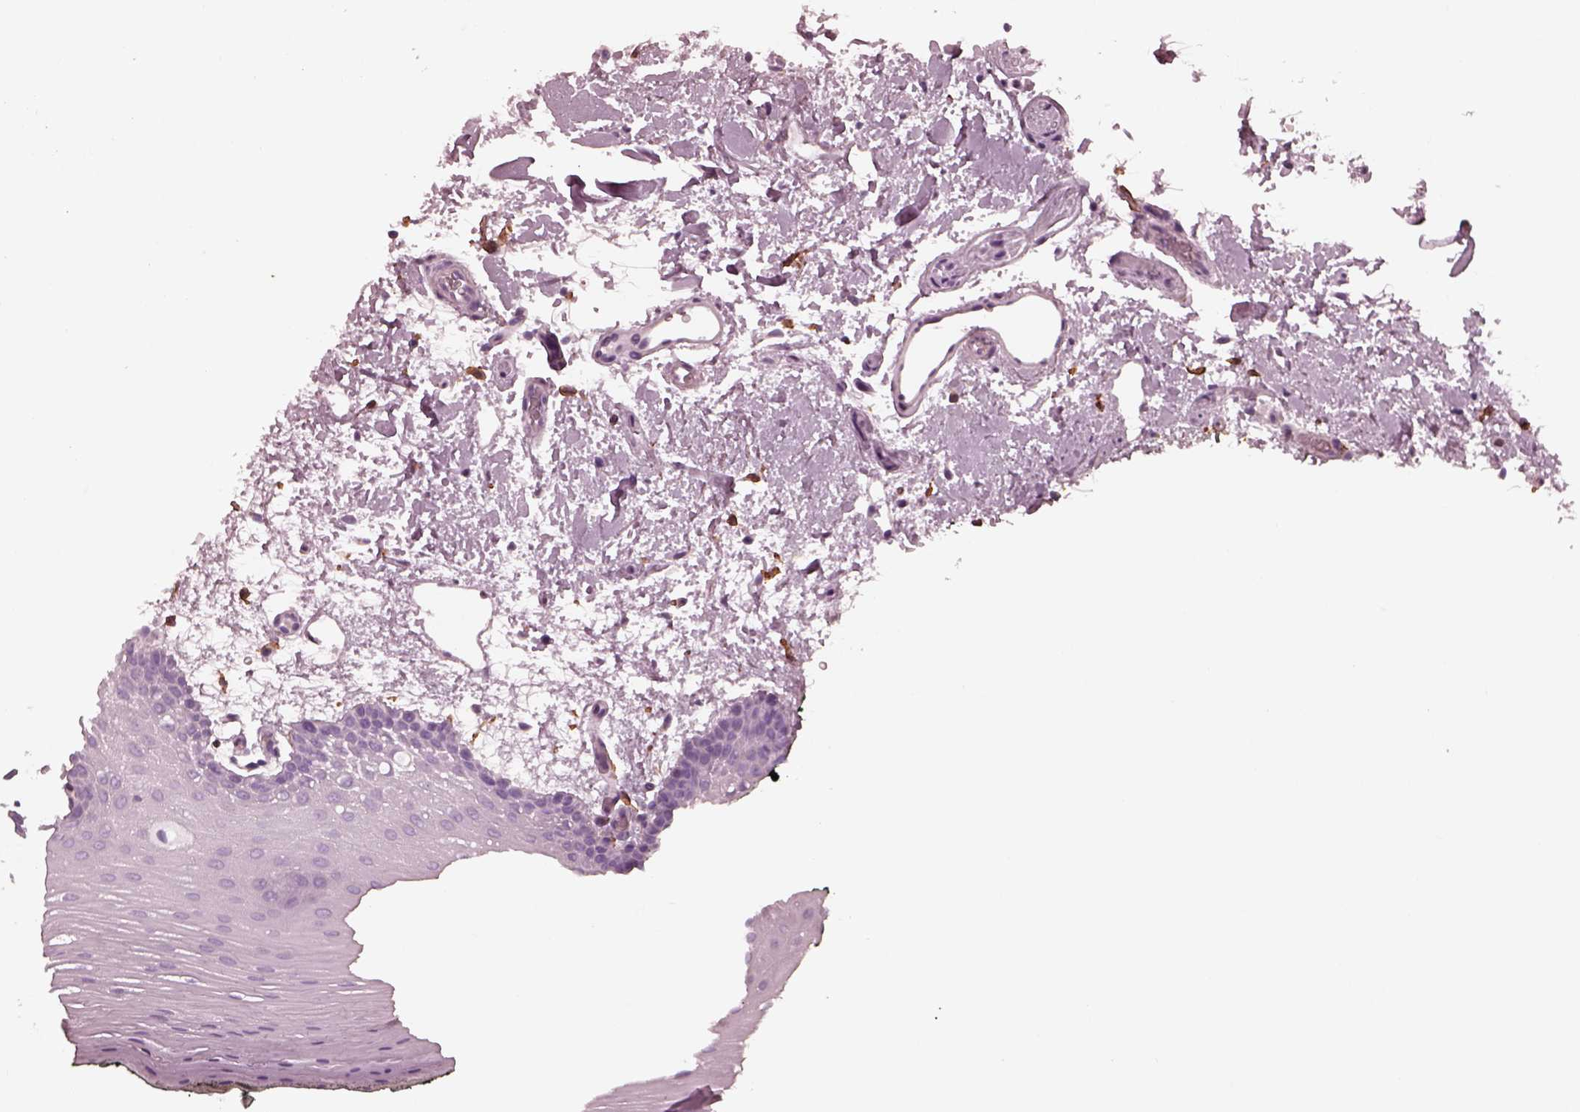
{"staining": {"intensity": "negative", "quantity": "none", "location": "none"}, "tissue": "oral mucosa", "cell_type": "Squamous epithelial cells", "image_type": "normal", "snomed": [{"axis": "morphology", "description": "Normal tissue, NOS"}, {"axis": "topography", "description": "Oral tissue"}, {"axis": "topography", "description": "Head-Neck"}], "caption": "Immunohistochemistry histopathology image of benign human oral mucosa stained for a protein (brown), which demonstrates no expression in squamous epithelial cells.", "gene": "CGA", "patient": {"sex": "male", "age": 65}}